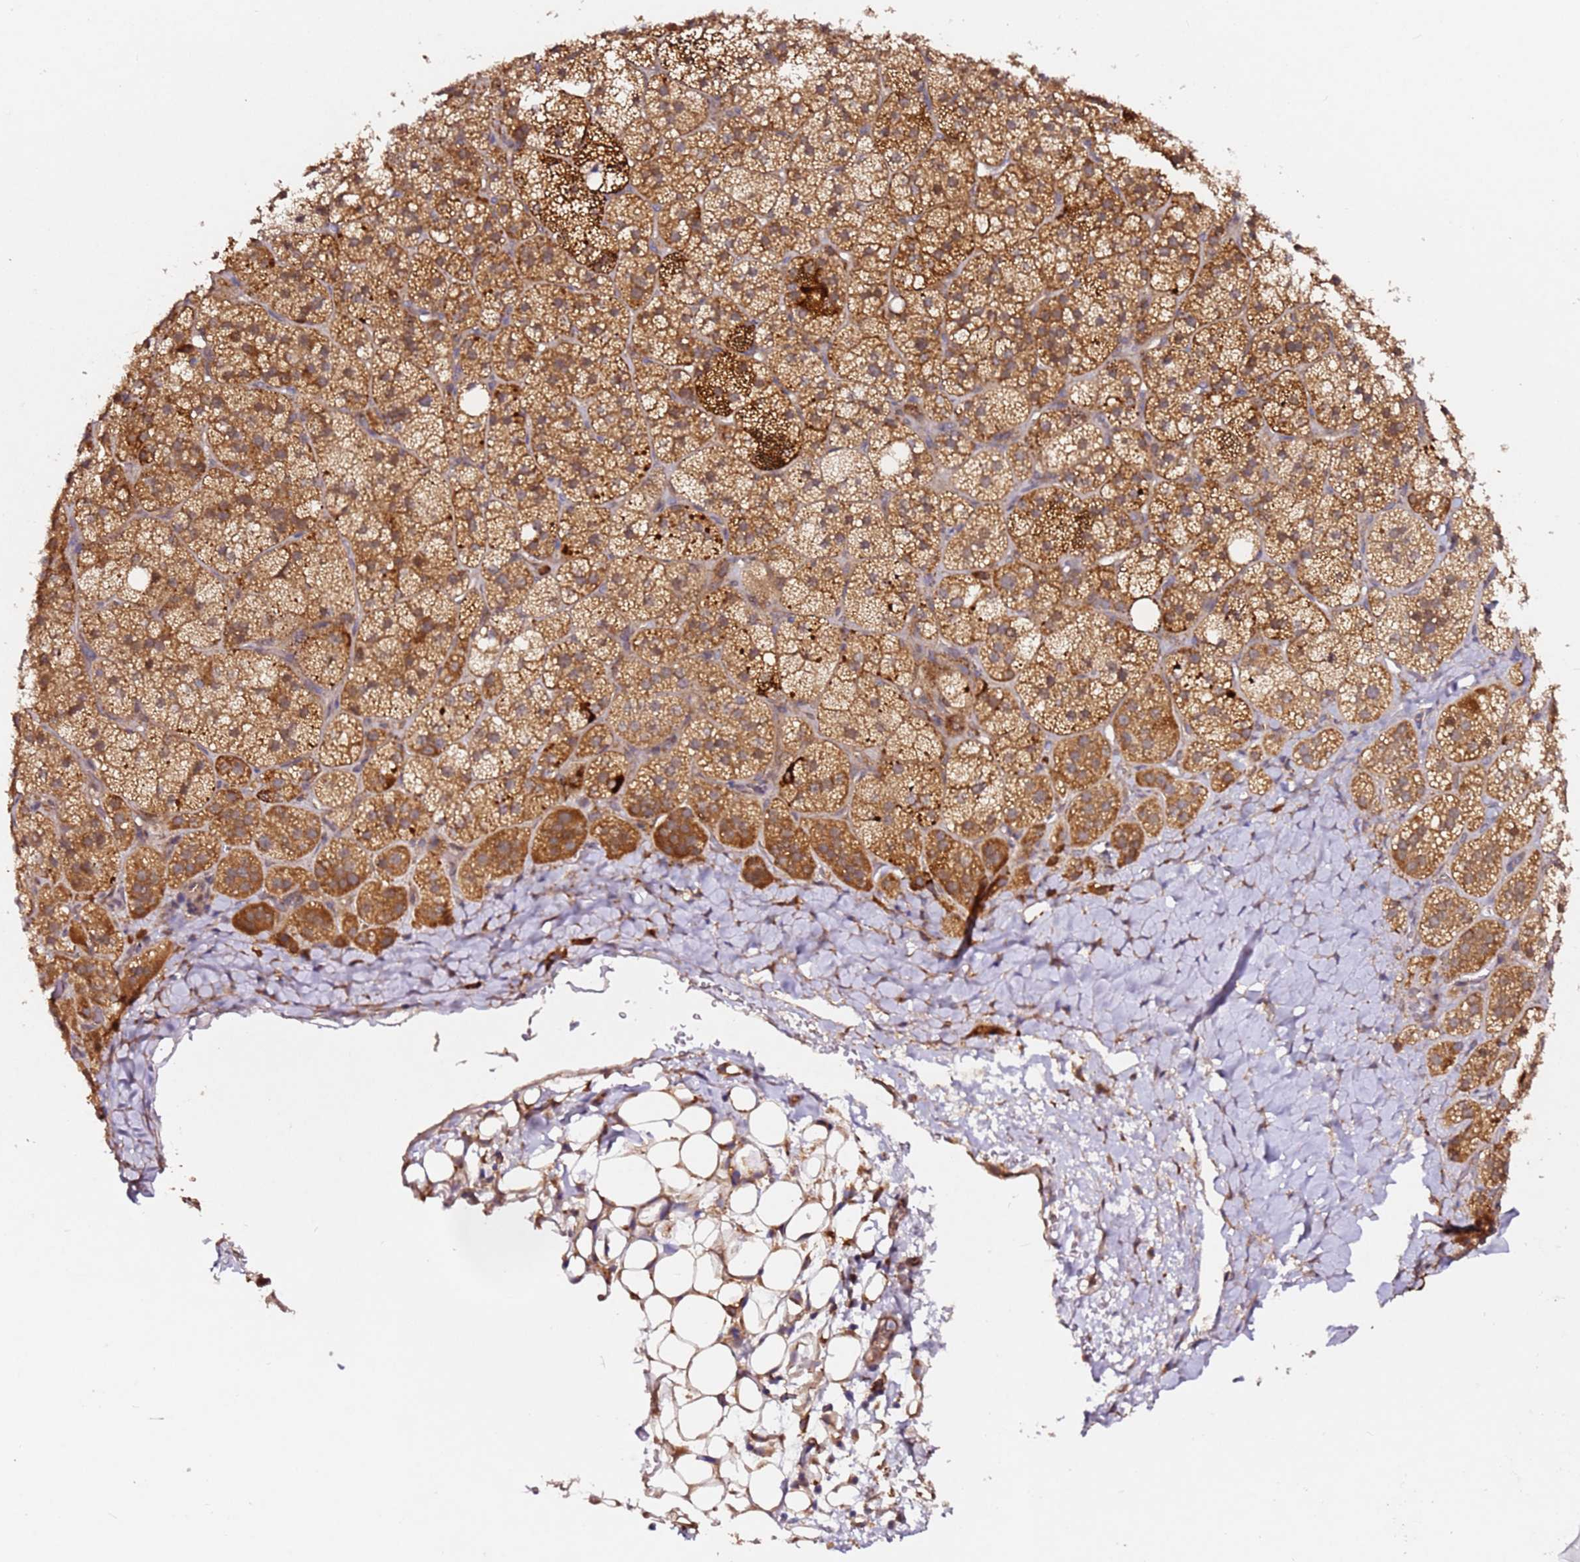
{"staining": {"intensity": "strong", "quantity": "25%-75%", "location": "cytoplasmic/membranous"}, "tissue": "adrenal gland", "cell_type": "Glandular cells", "image_type": "normal", "snomed": [{"axis": "morphology", "description": "Normal tissue, NOS"}, {"axis": "topography", "description": "Adrenal gland"}], "caption": "Normal adrenal gland displays strong cytoplasmic/membranous staining in about 25%-75% of glandular cells.", "gene": "ALG11", "patient": {"sex": "male", "age": 61}}